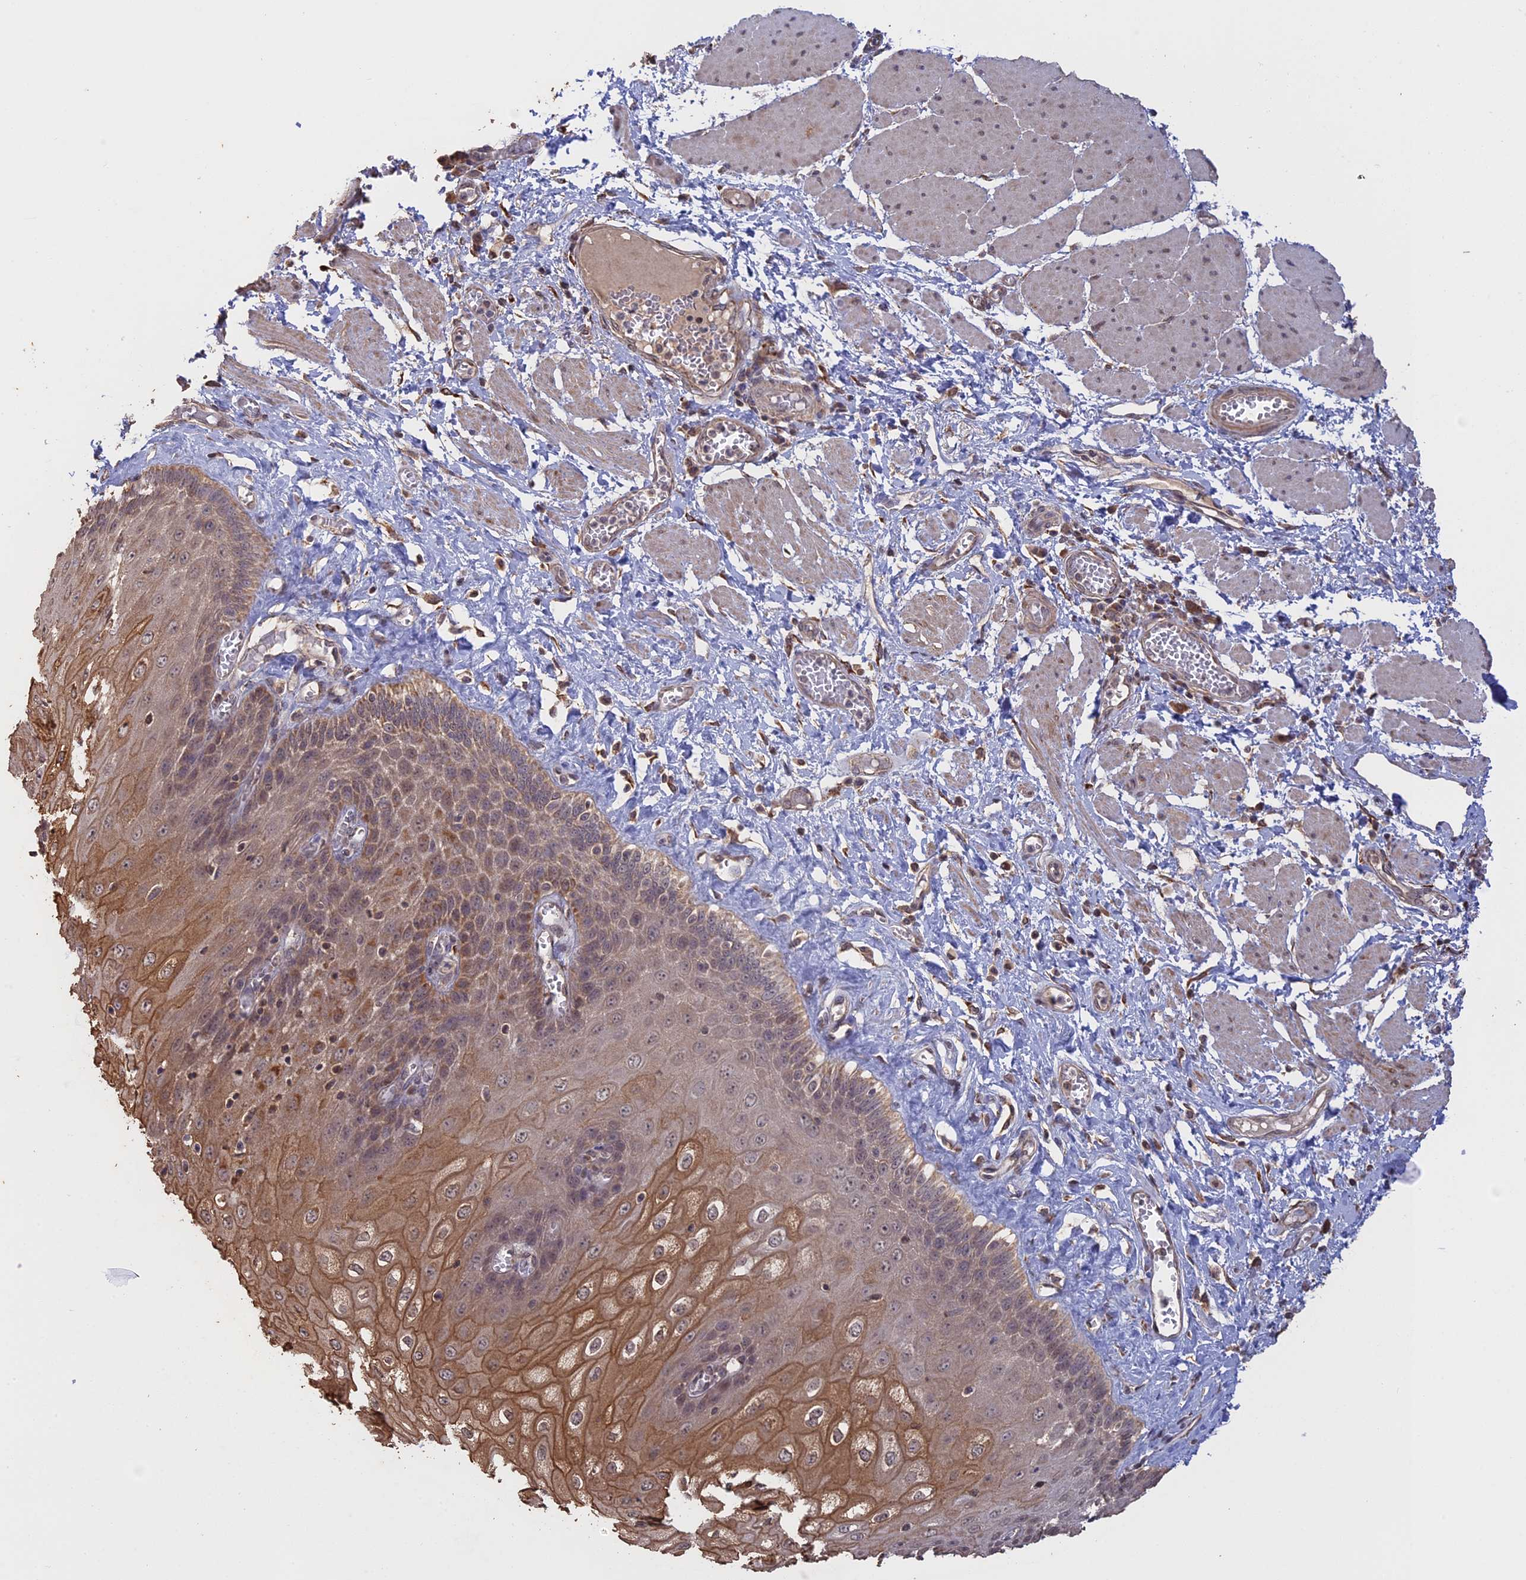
{"staining": {"intensity": "strong", "quantity": "25%-75%", "location": "cytoplasmic/membranous"}, "tissue": "esophagus", "cell_type": "Squamous epithelial cells", "image_type": "normal", "snomed": [{"axis": "morphology", "description": "Normal tissue, NOS"}, {"axis": "topography", "description": "Esophagus"}], "caption": "Immunohistochemistry (IHC) (DAB) staining of benign esophagus displays strong cytoplasmic/membranous protein expression in approximately 25%-75% of squamous epithelial cells. (brown staining indicates protein expression, while blue staining denotes nuclei).", "gene": "FAM210B", "patient": {"sex": "male", "age": 60}}